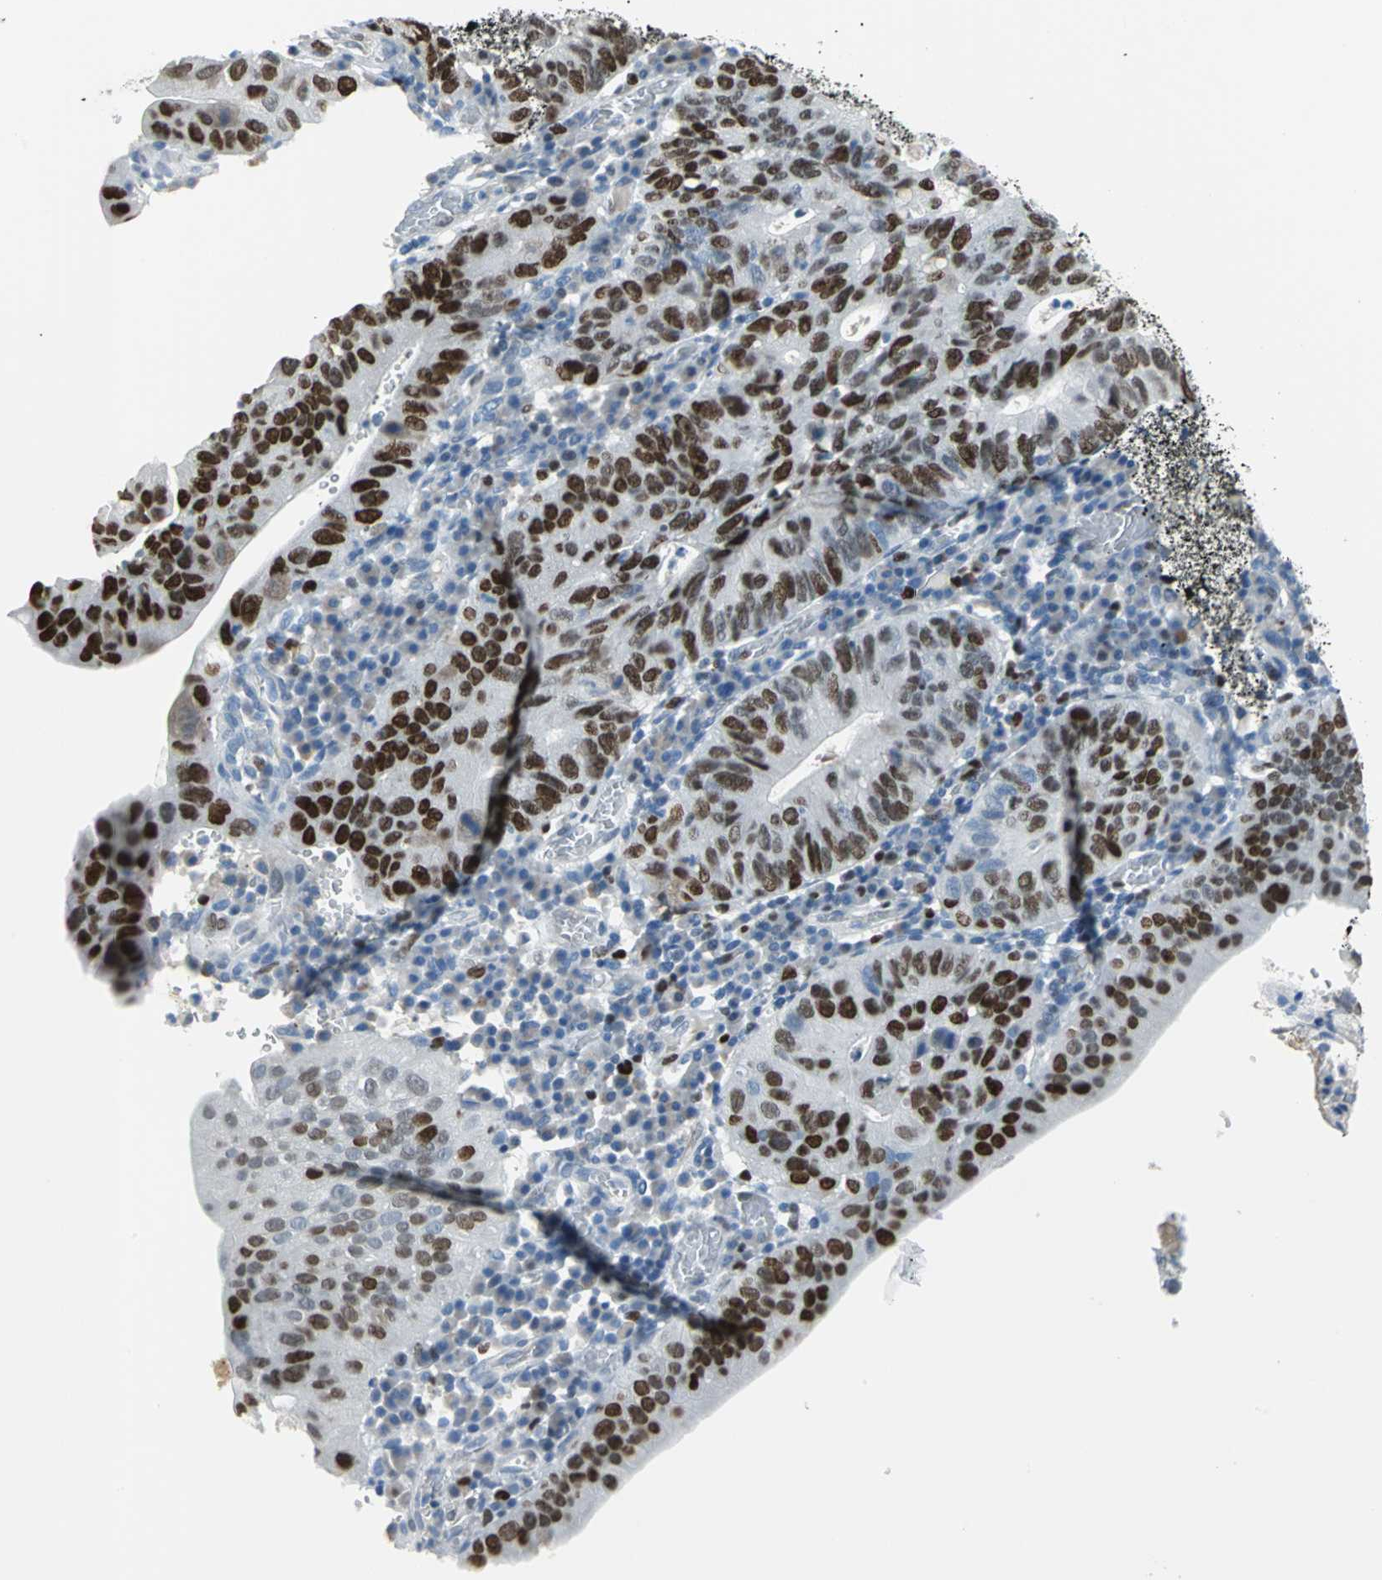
{"staining": {"intensity": "strong", "quantity": ">75%", "location": "nuclear"}, "tissue": "stomach cancer", "cell_type": "Tumor cells", "image_type": "cancer", "snomed": [{"axis": "morphology", "description": "Adenocarcinoma, NOS"}, {"axis": "topography", "description": "Stomach"}], "caption": "Immunohistochemical staining of human stomach cancer (adenocarcinoma) exhibits high levels of strong nuclear protein expression in about >75% of tumor cells. Using DAB (brown) and hematoxylin (blue) stains, captured at high magnification using brightfield microscopy.", "gene": "MCM3", "patient": {"sex": "male", "age": 59}}